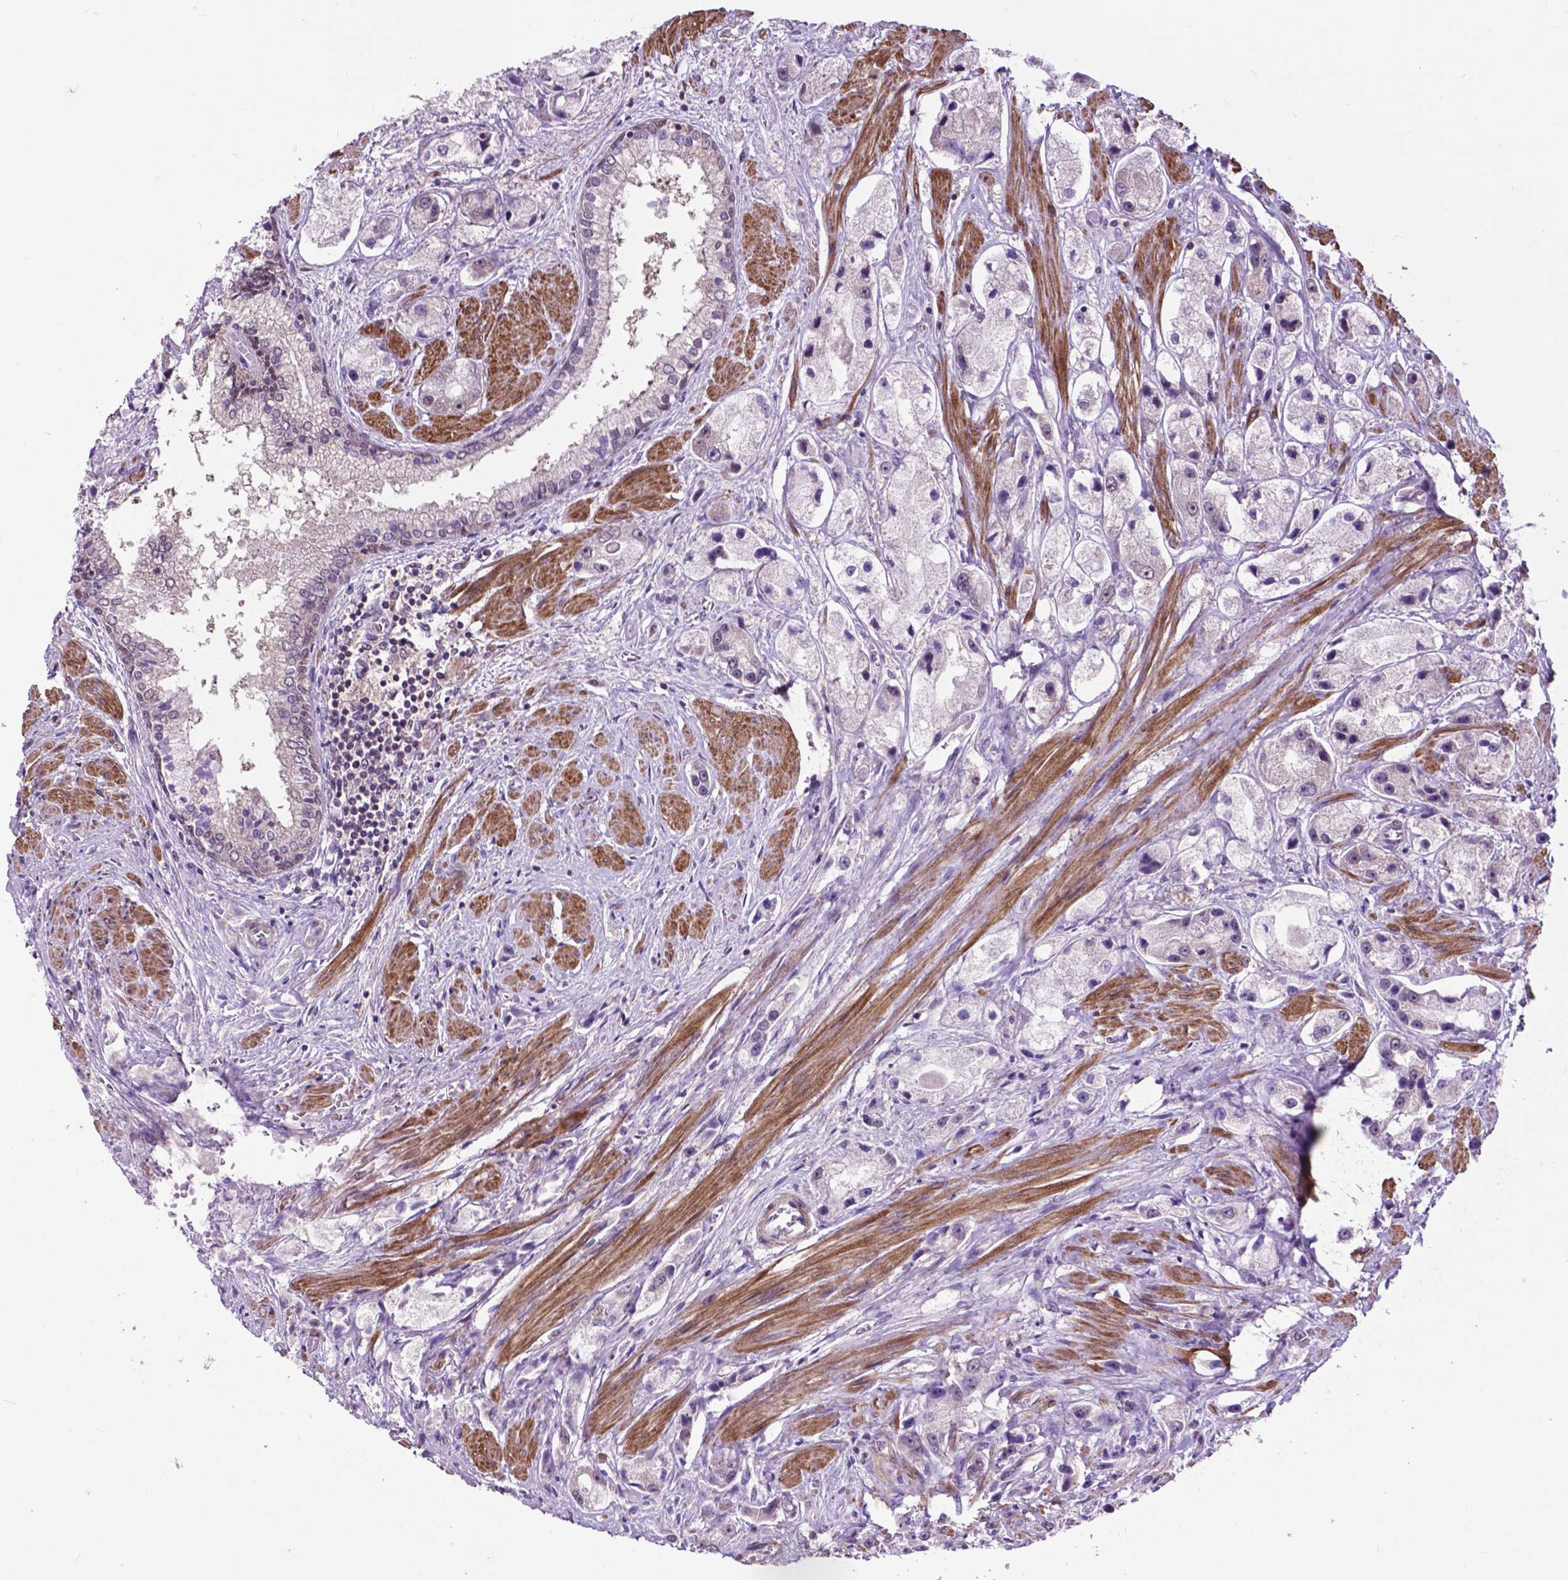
{"staining": {"intensity": "negative", "quantity": "none", "location": "none"}, "tissue": "prostate cancer", "cell_type": "Tumor cells", "image_type": "cancer", "snomed": [{"axis": "morphology", "description": "Adenocarcinoma, High grade"}, {"axis": "topography", "description": "Prostate"}], "caption": "Tumor cells show no significant protein expression in prostate cancer (adenocarcinoma (high-grade)).", "gene": "OTUB1", "patient": {"sex": "male", "age": 67}}